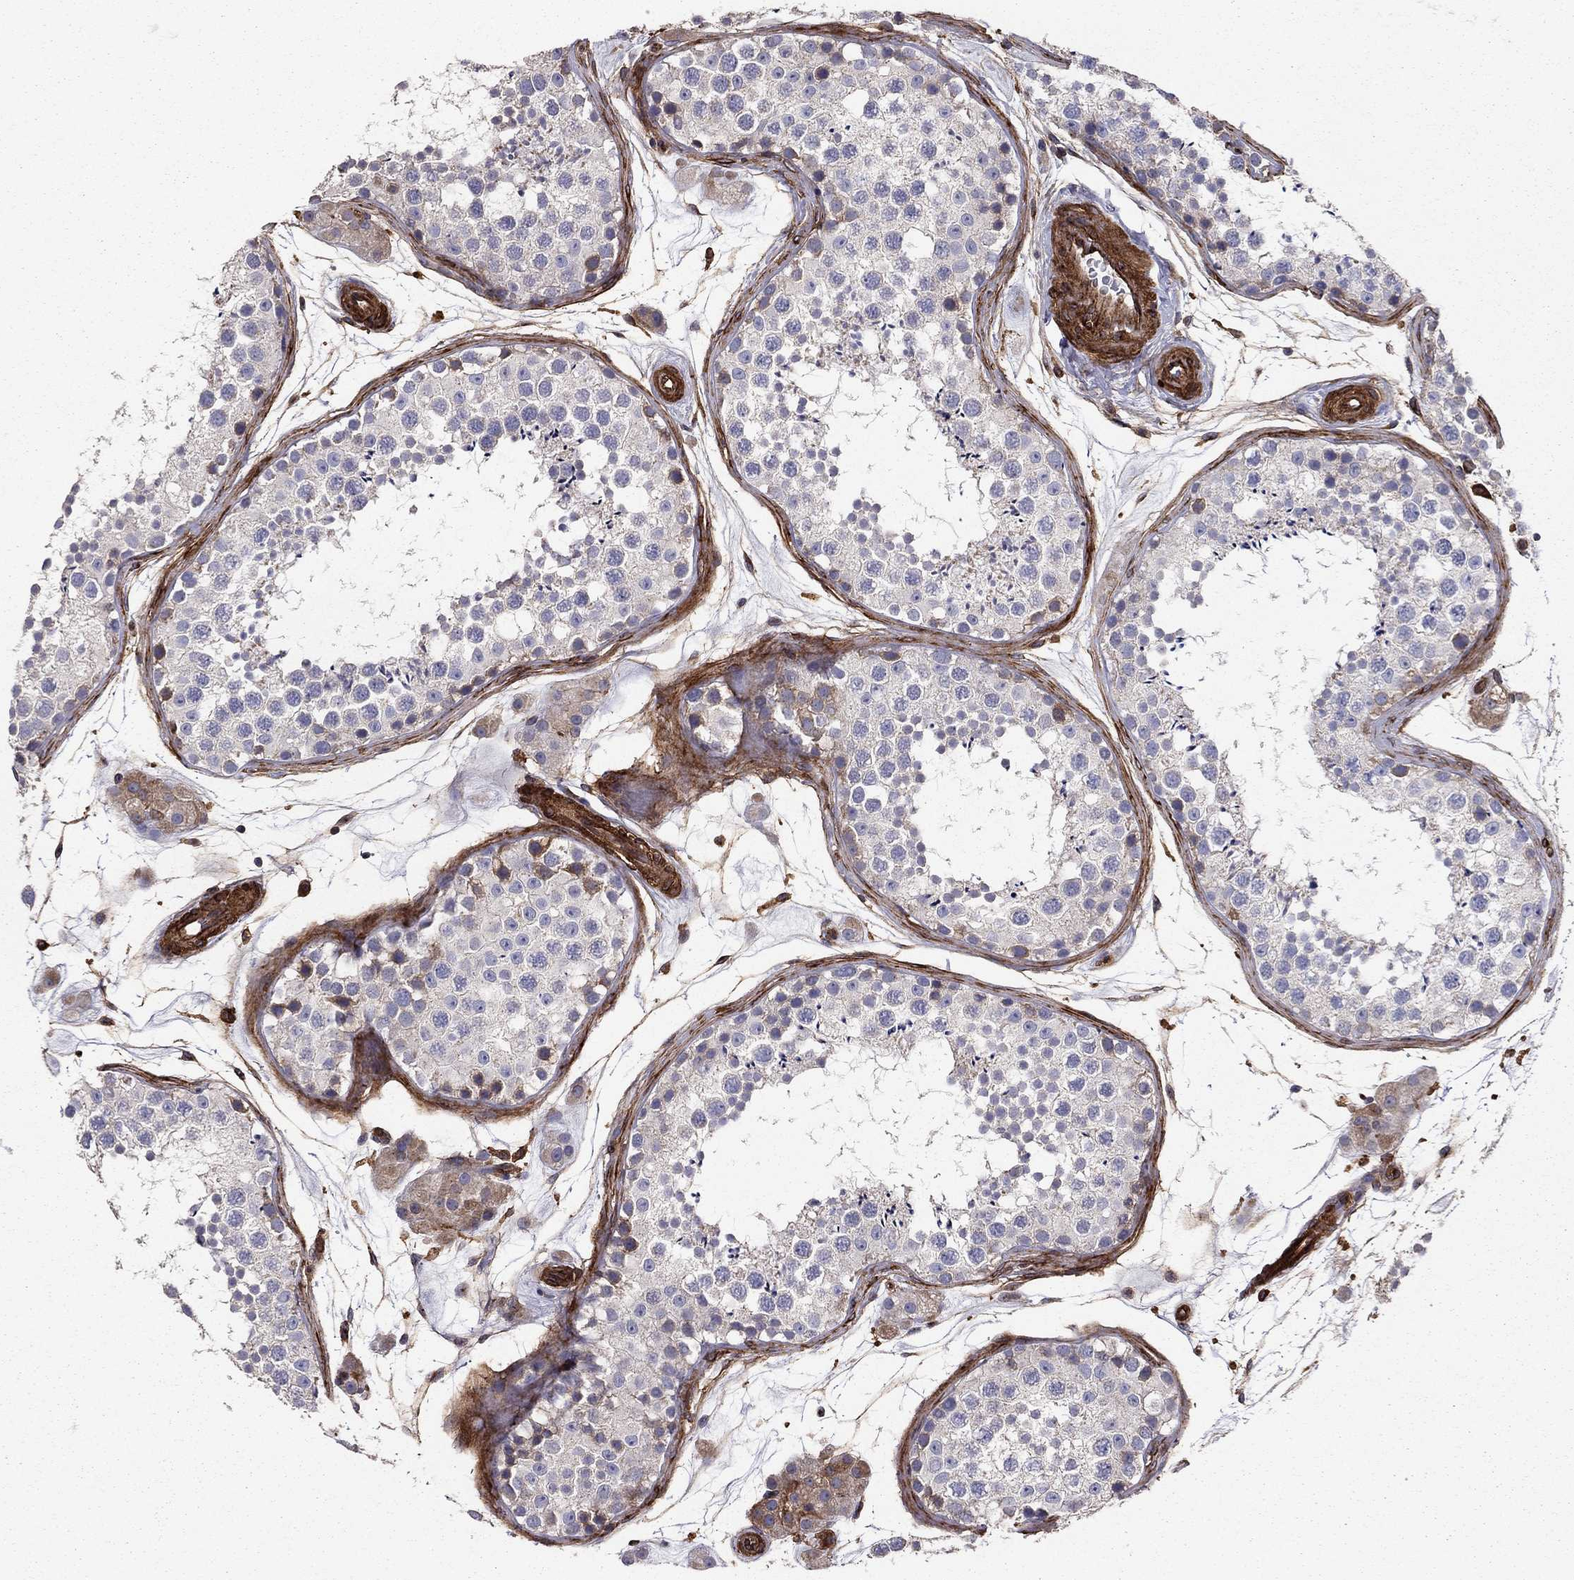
{"staining": {"intensity": "negative", "quantity": "none", "location": "none"}, "tissue": "testis", "cell_type": "Cells in seminiferous ducts", "image_type": "normal", "snomed": [{"axis": "morphology", "description": "Normal tissue, NOS"}, {"axis": "topography", "description": "Testis"}], "caption": "High power microscopy photomicrograph of an IHC micrograph of unremarkable testis, revealing no significant positivity in cells in seminiferous ducts. Brightfield microscopy of immunohistochemistry (IHC) stained with DAB (brown) and hematoxylin (blue), captured at high magnification.", "gene": "EHBP1L1", "patient": {"sex": "male", "age": 41}}